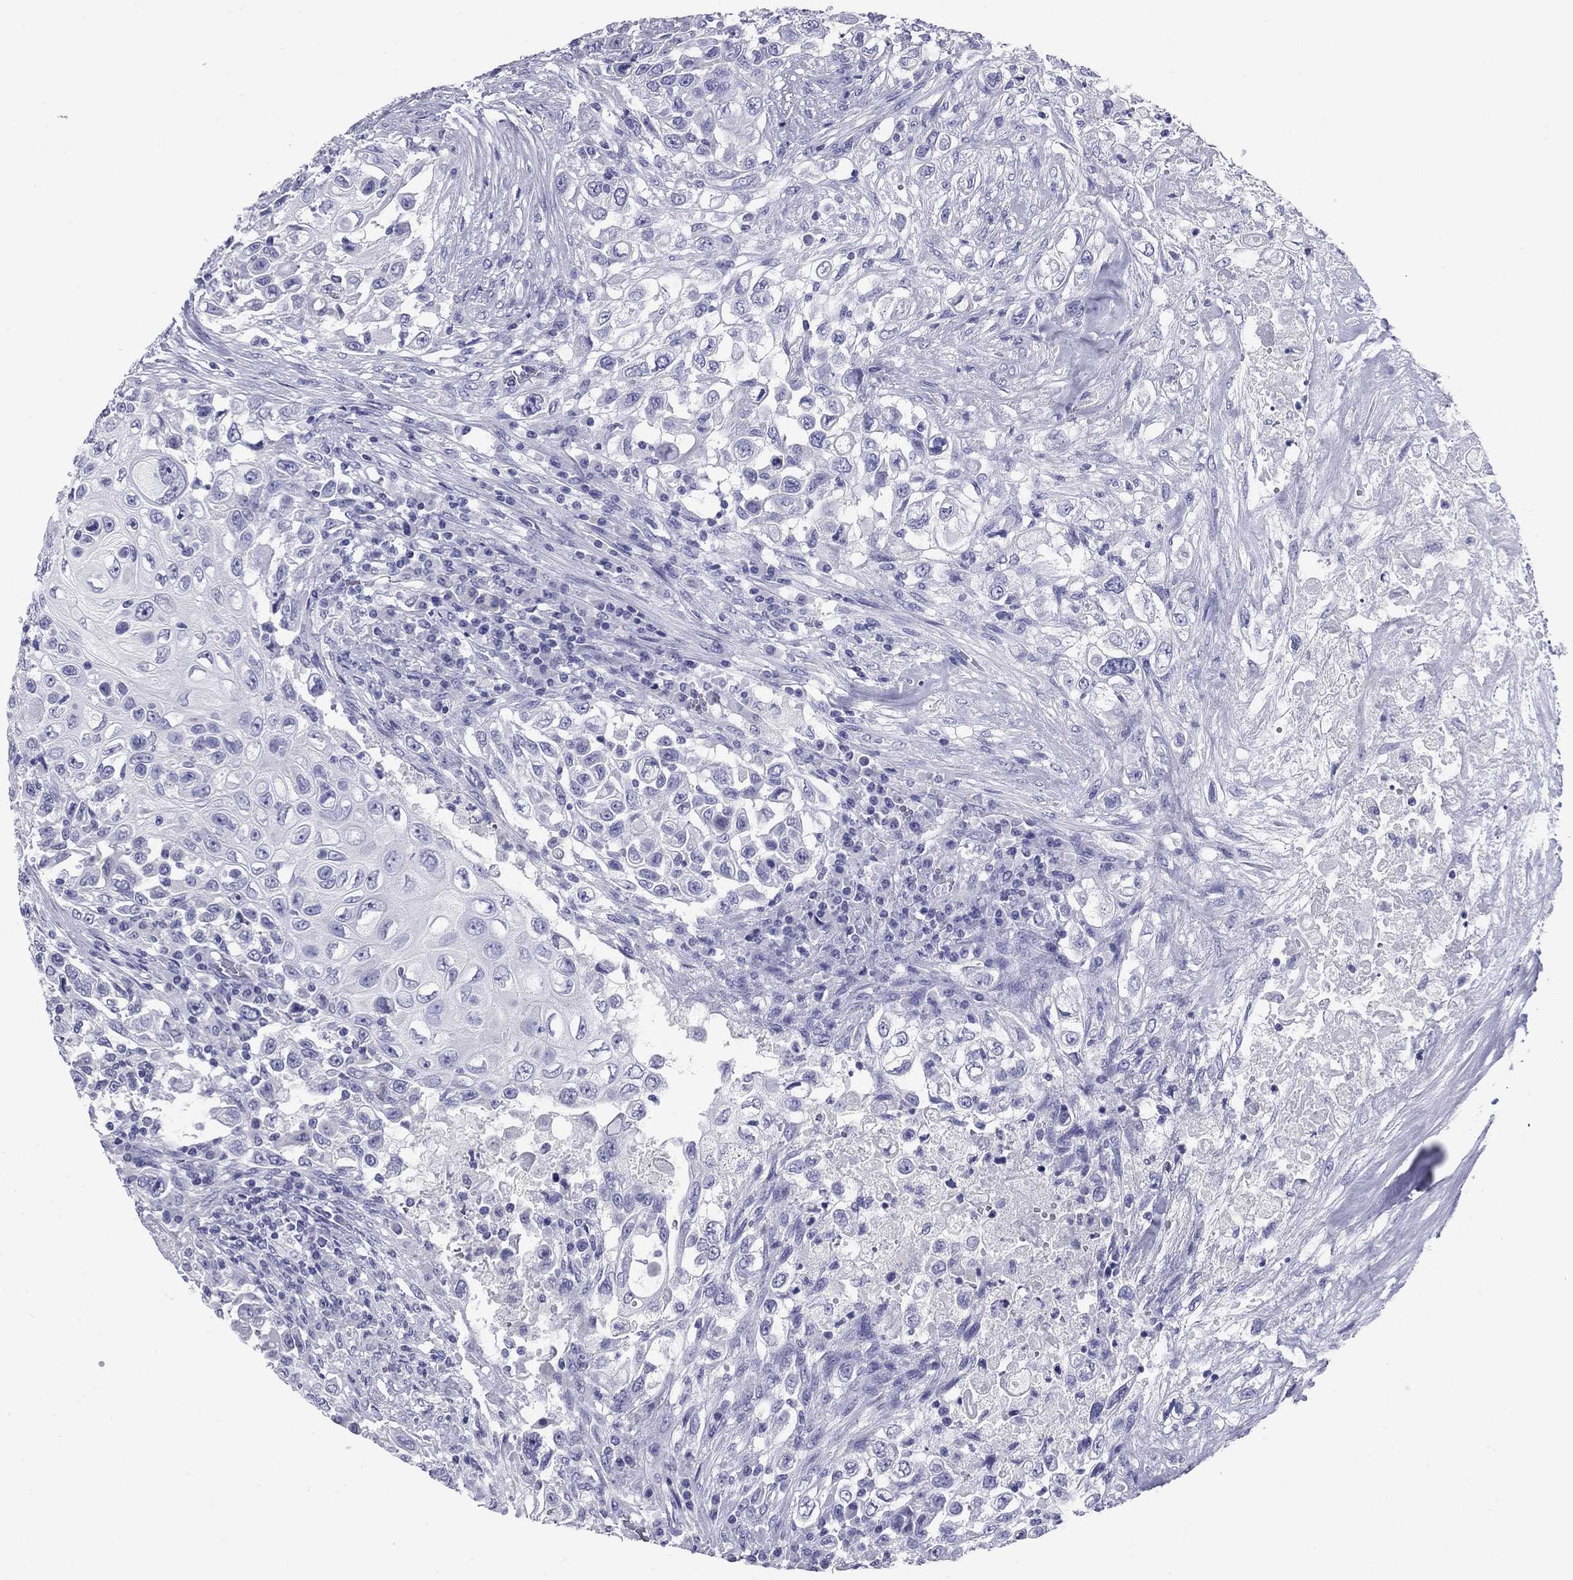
{"staining": {"intensity": "negative", "quantity": "none", "location": "none"}, "tissue": "urothelial cancer", "cell_type": "Tumor cells", "image_type": "cancer", "snomed": [{"axis": "morphology", "description": "Urothelial carcinoma, High grade"}, {"axis": "topography", "description": "Urinary bladder"}], "caption": "The histopathology image reveals no significant expression in tumor cells of urothelial cancer. (Immunohistochemistry, brightfield microscopy, high magnification).", "gene": "NPPA", "patient": {"sex": "female", "age": 56}}